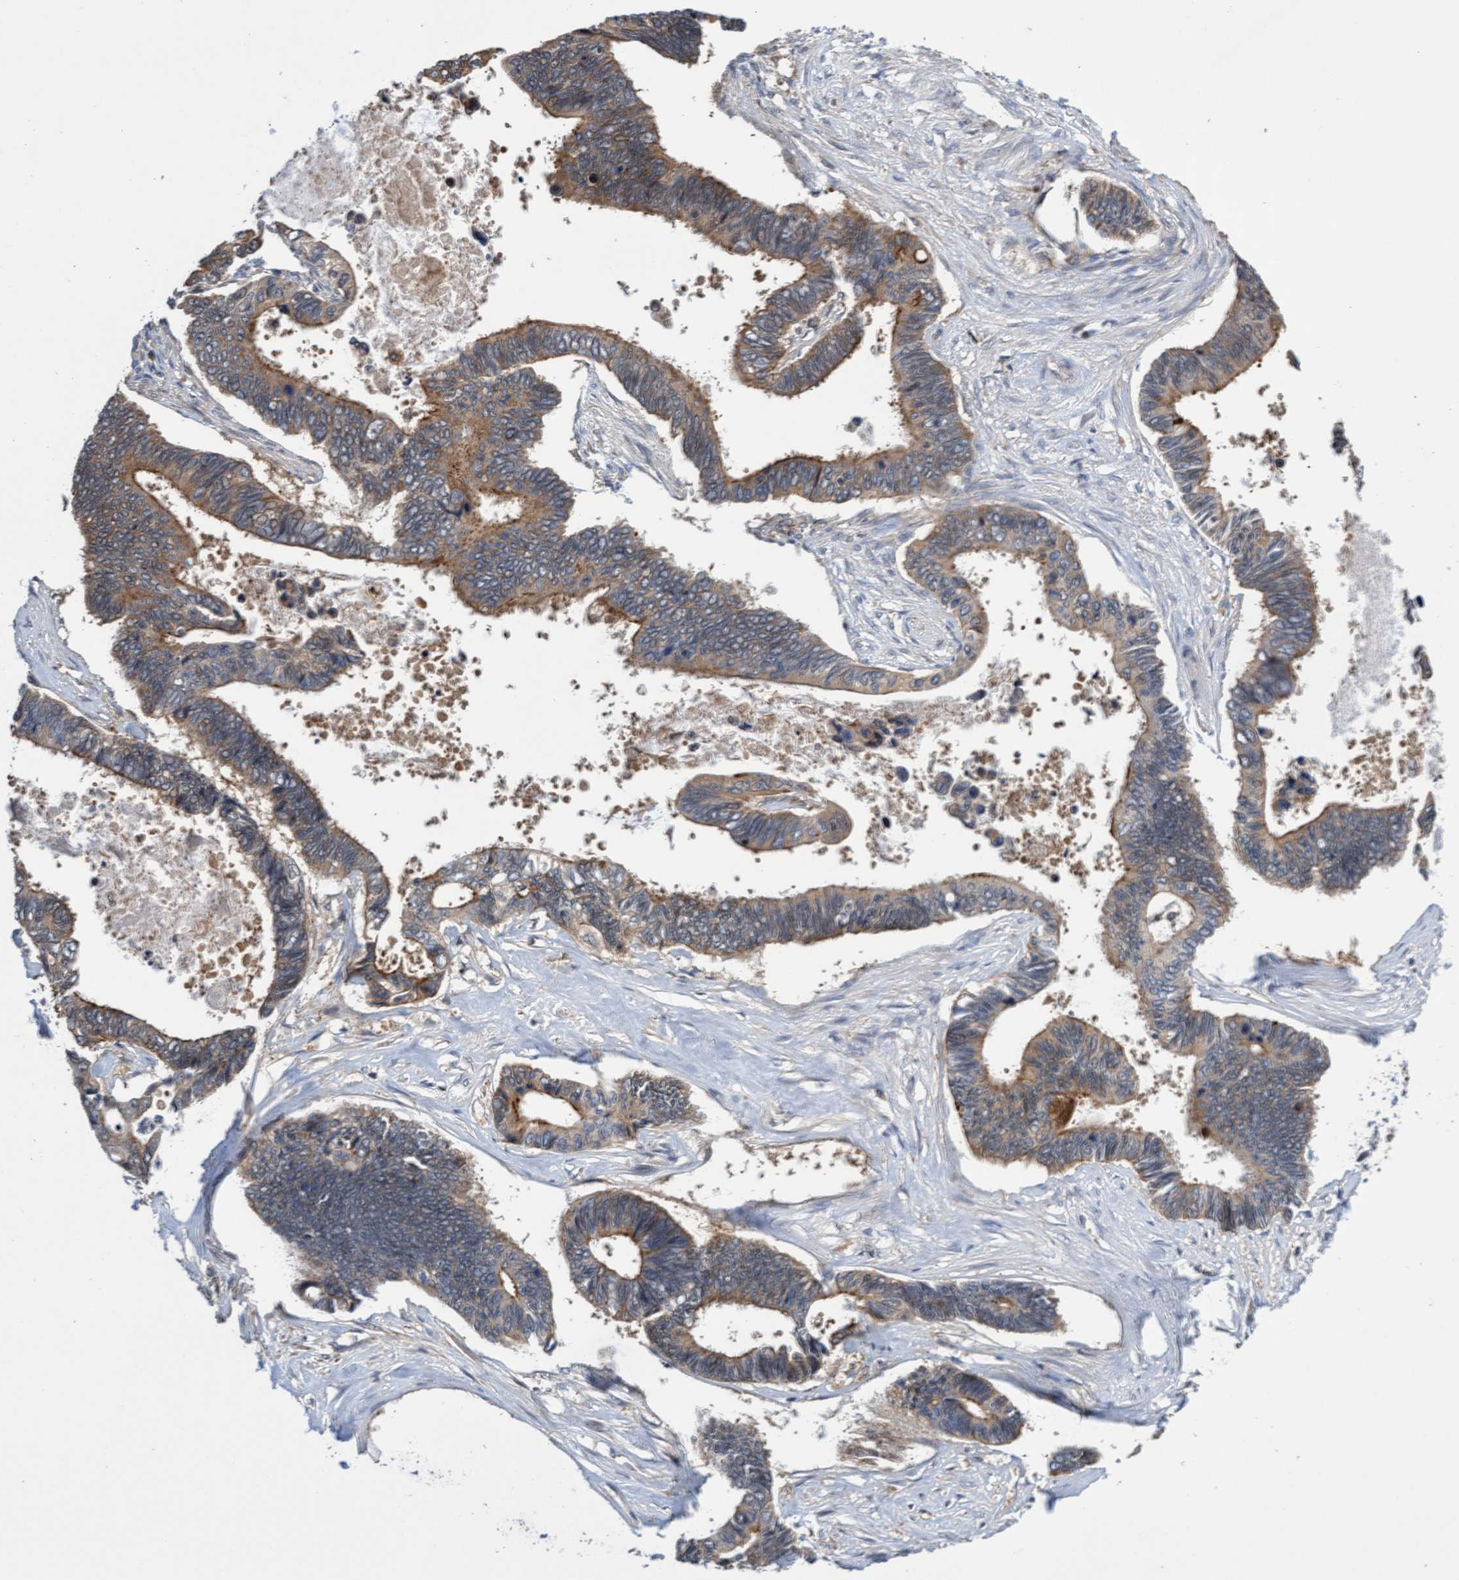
{"staining": {"intensity": "moderate", "quantity": ">75%", "location": "cytoplasmic/membranous"}, "tissue": "pancreatic cancer", "cell_type": "Tumor cells", "image_type": "cancer", "snomed": [{"axis": "morphology", "description": "Adenocarcinoma, NOS"}, {"axis": "topography", "description": "Pancreas"}], "caption": "Human adenocarcinoma (pancreatic) stained for a protein (brown) exhibits moderate cytoplasmic/membranous positive expression in about >75% of tumor cells.", "gene": "ITFG1", "patient": {"sex": "female", "age": 70}}